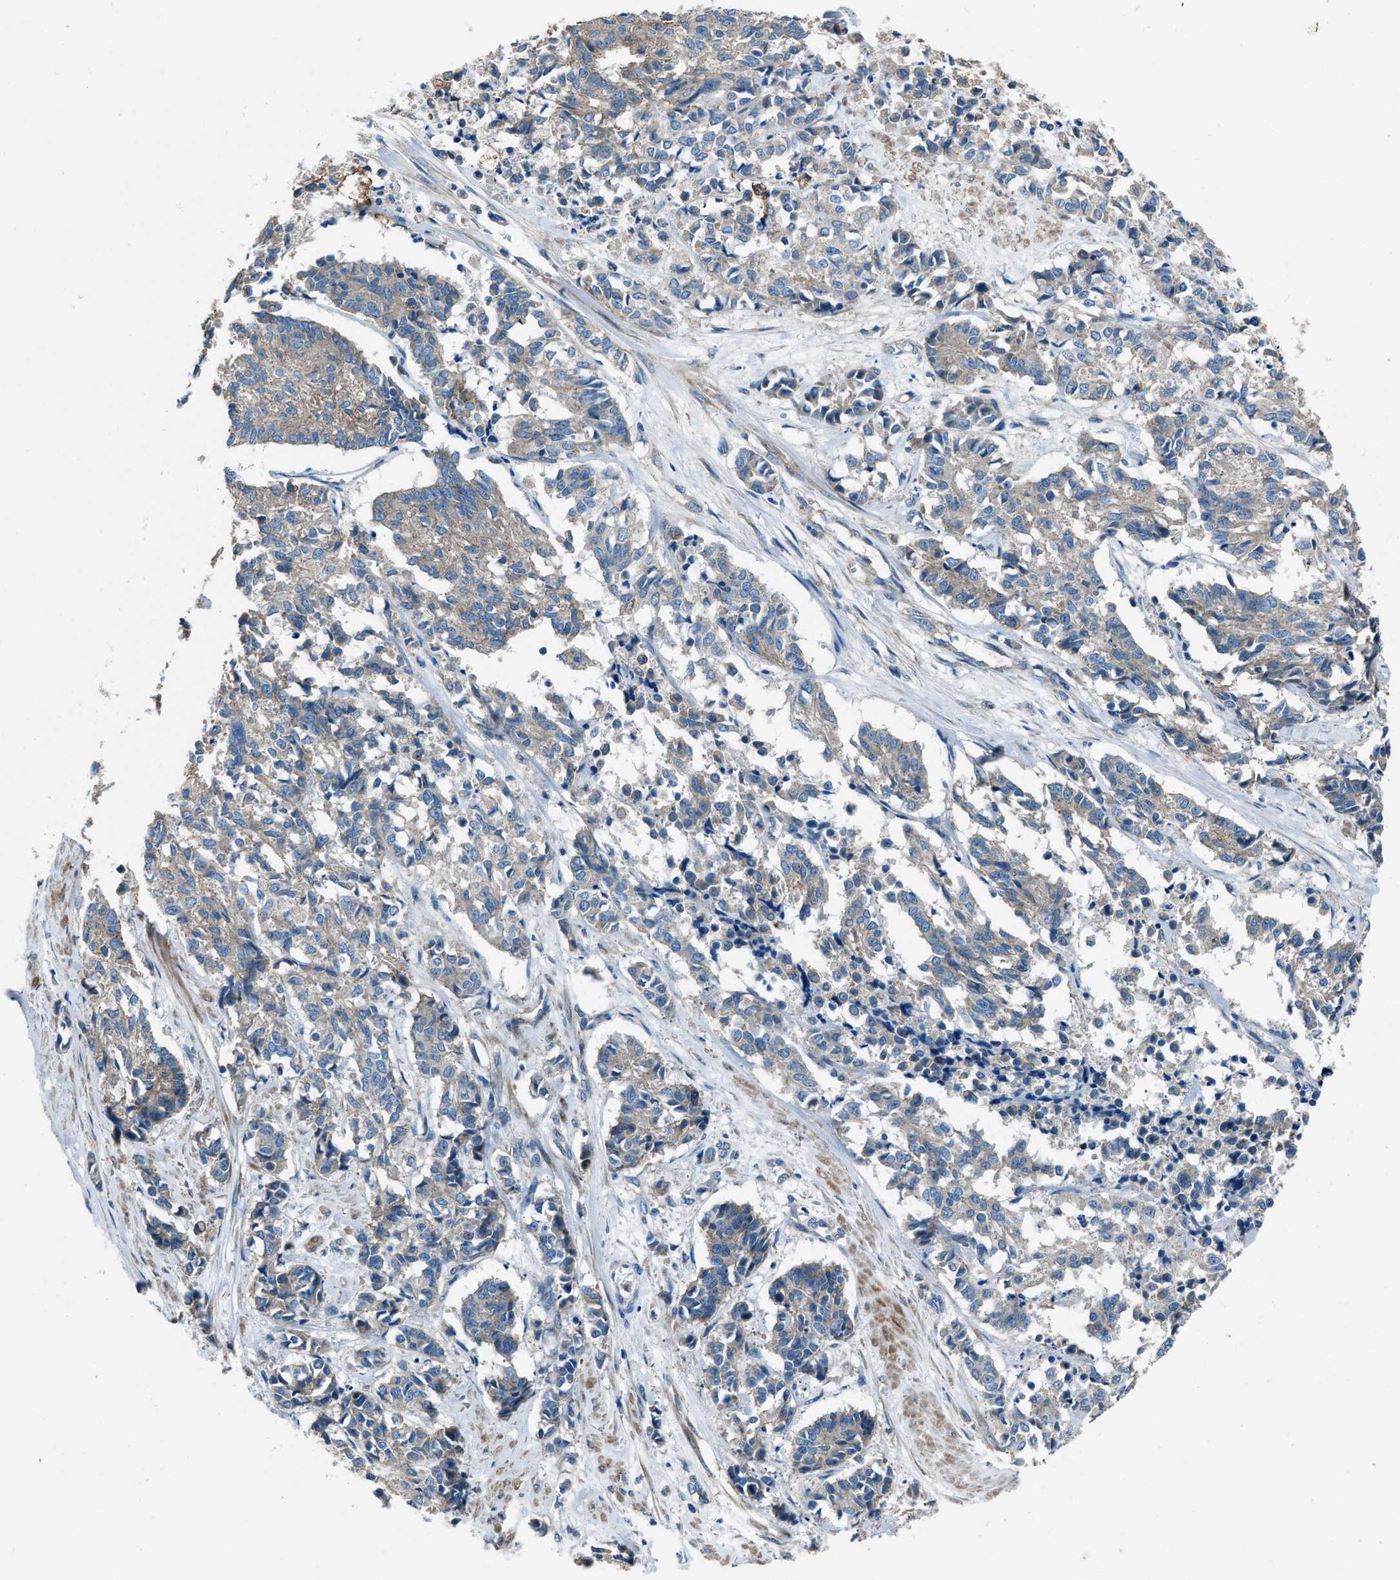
{"staining": {"intensity": "weak", "quantity": "<25%", "location": "cytoplasmic/membranous"}, "tissue": "cervical cancer", "cell_type": "Tumor cells", "image_type": "cancer", "snomed": [{"axis": "morphology", "description": "Squamous cell carcinoma, NOS"}, {"axis": "topography", "description": "Cervix"}], "caption": "Tumor cells show no significant protein staining in cervical cancer.", "gene": "SVIL", "patient": {"sex": "female", "age": 35}}